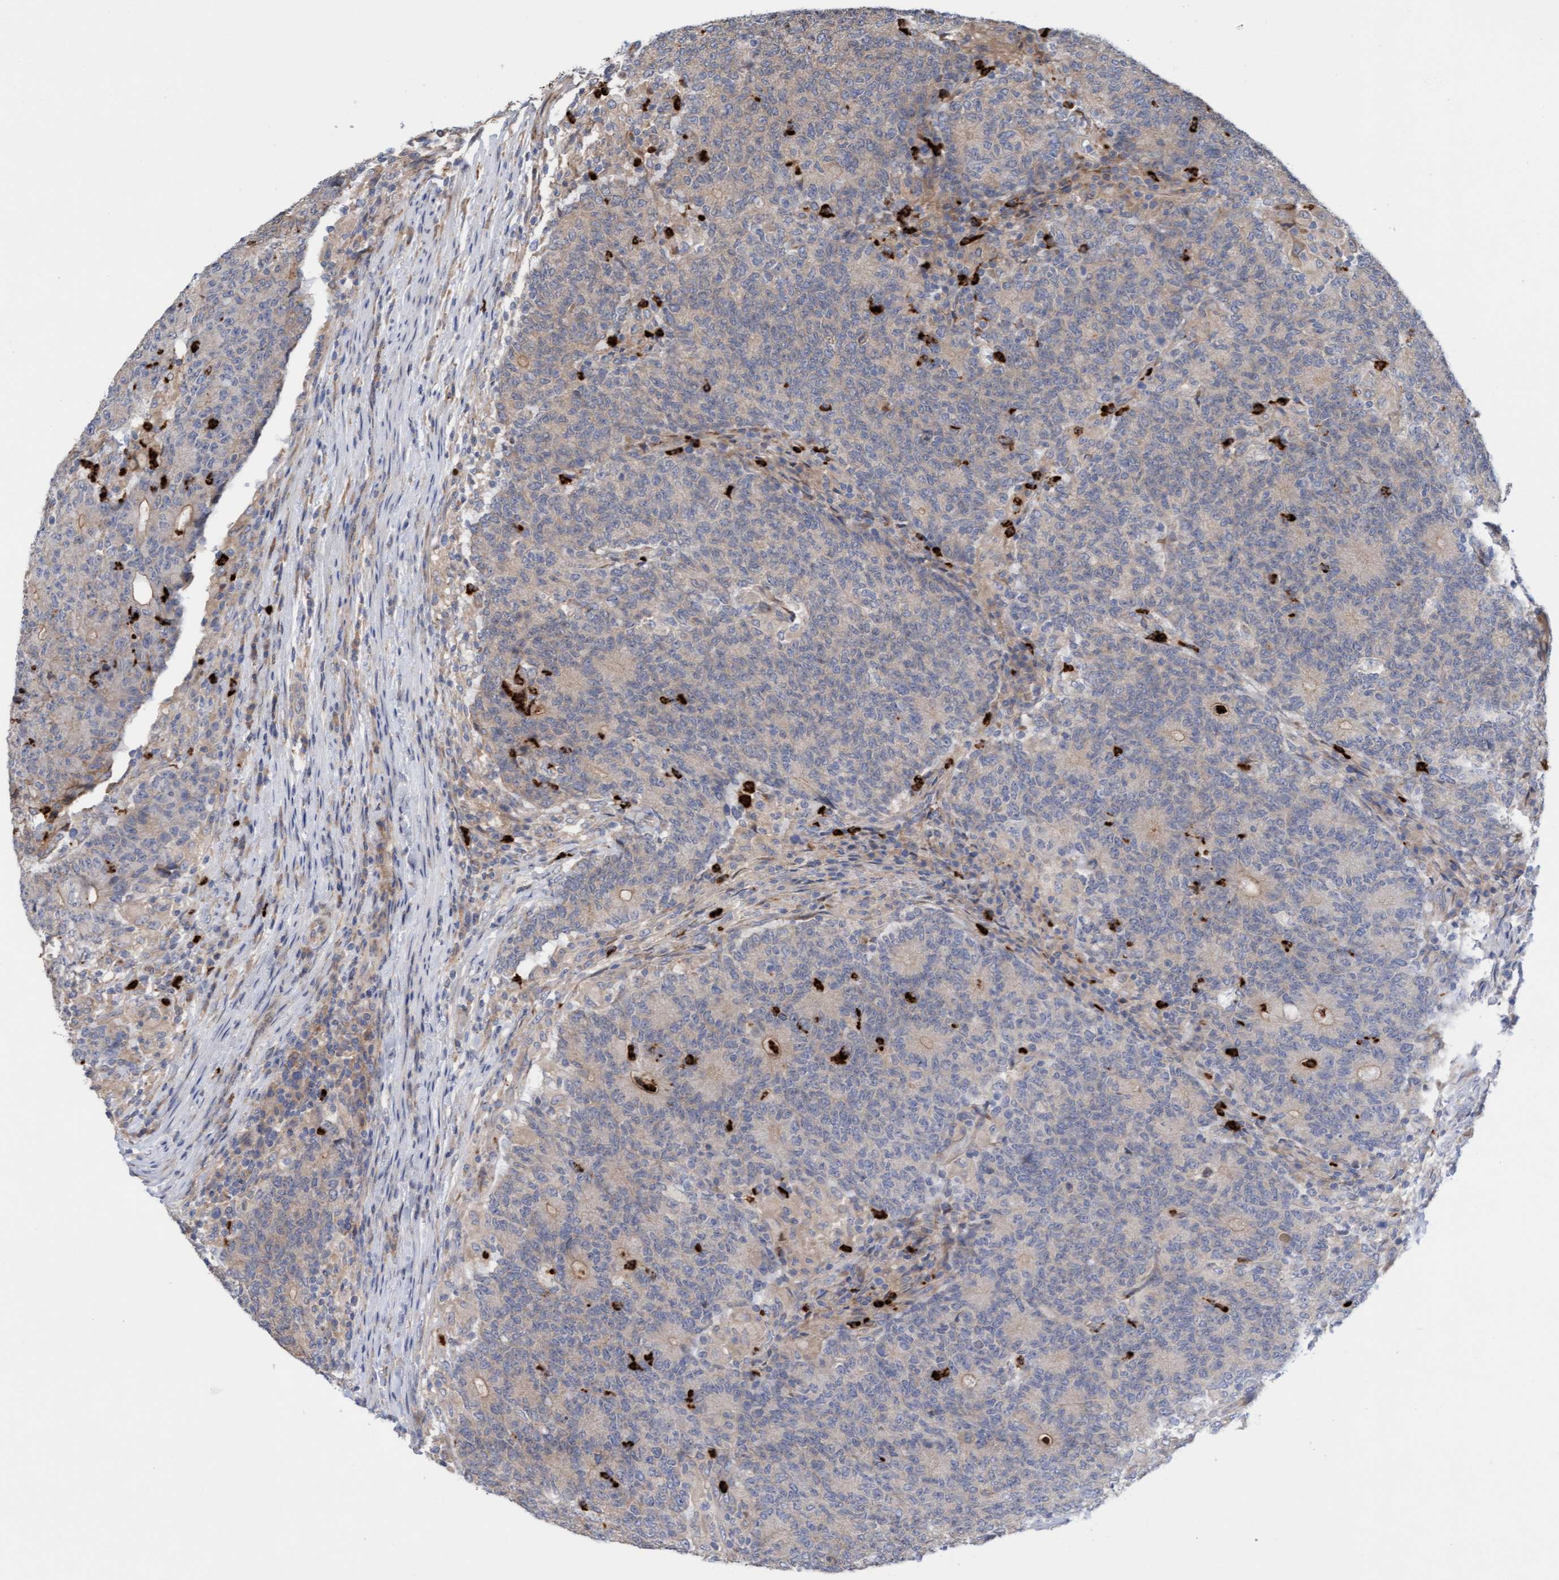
{"staining": {"intensity": "weak", "quantity": "<25%", "location": "cytoplasmic/membranous"}, "tissue": "colorectal cancer", "cell_type": "Tumor cells", "image_type": "cancer", "snomed": [{"axis": "morphology", "description": "Normal tissue, NOS"}, {"axis": "morphology", "description": "Adenocarcinoma, NOS"}, {"axis": "topography", "description": "Colon"}], "caption": "This is an IHC micrograph of colorectal cancer (adenocarcinoma). There is no staining in tumor cells.", "gene": "MMP8", "patient": {"sex": "female", "age": 75}}